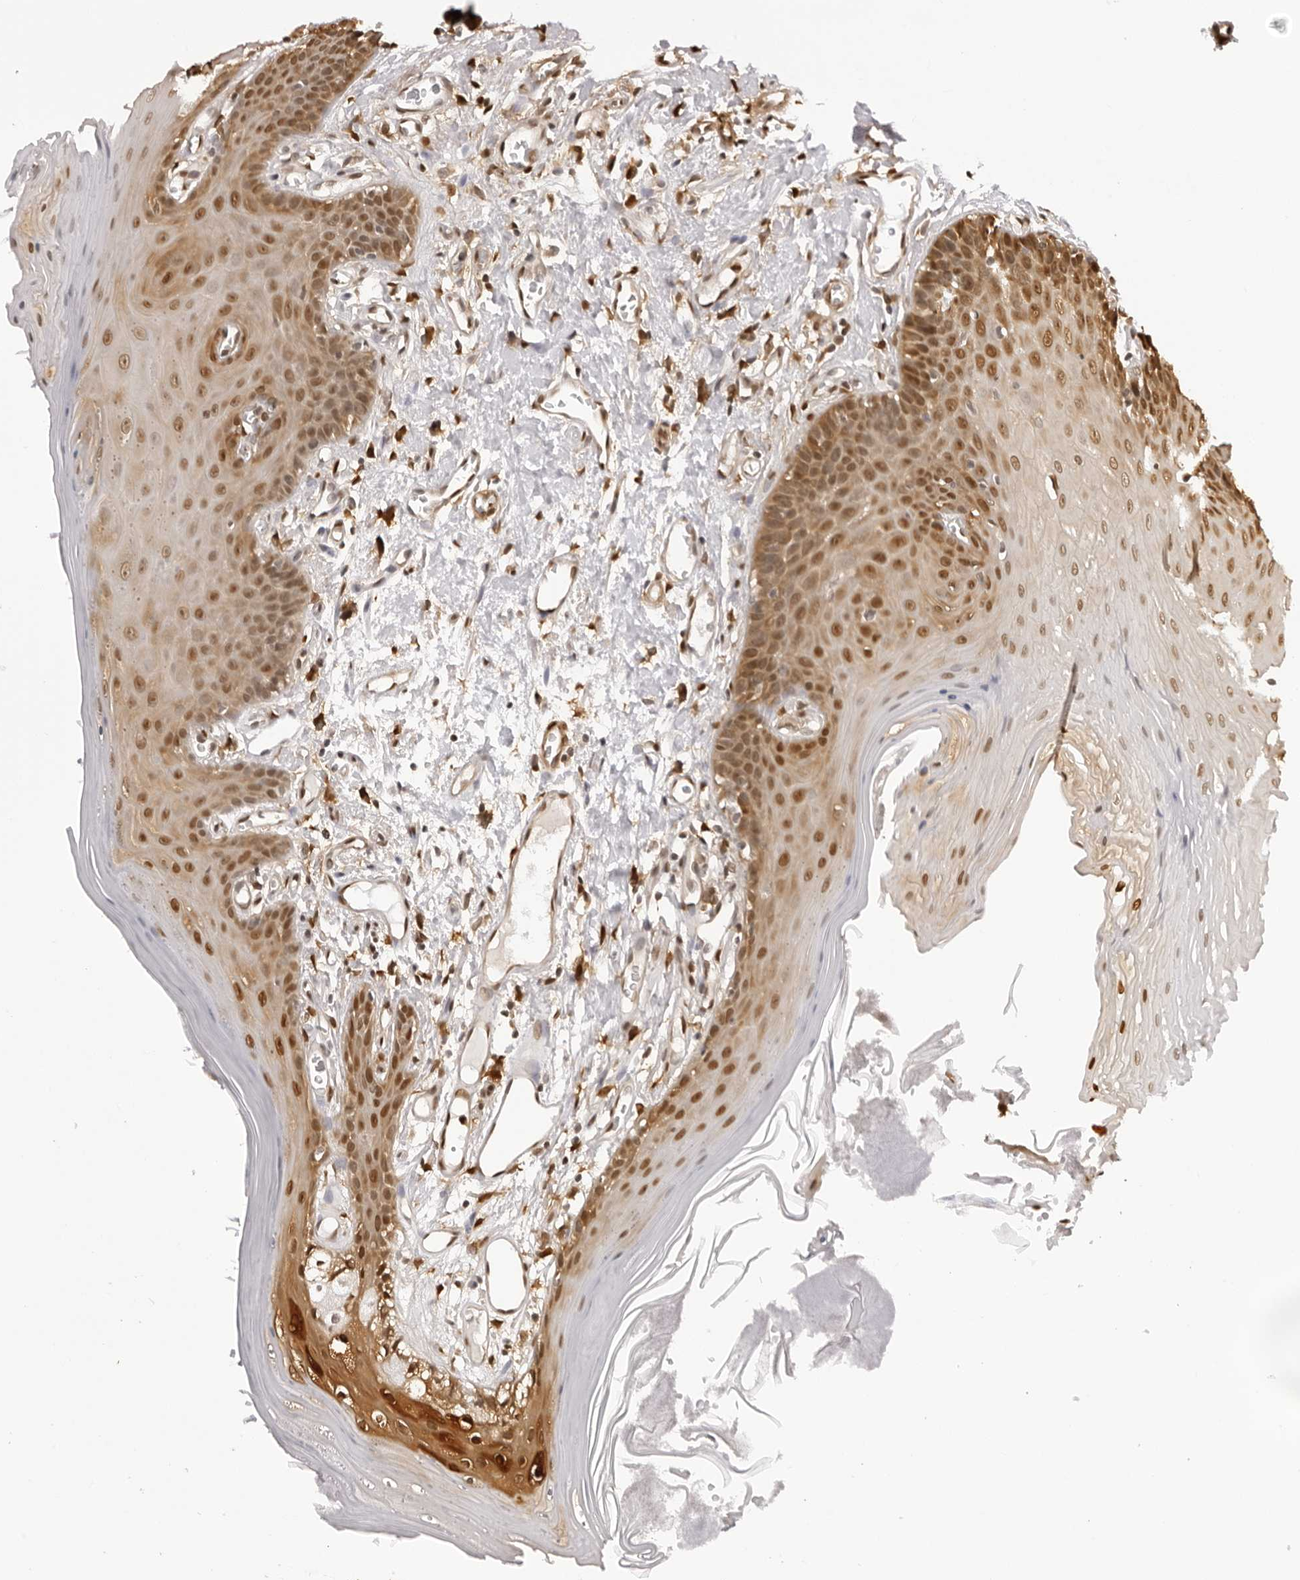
{"staining": {"intensity": "moderate", "quantity": ">75%", "location": "cytoplasmic/membranous,nuclear"}, "tissue": "oral mucosa", "cell_type": "Squamous epithelial cells", "image_type": "normal", "snomed": [{"axis": "morphology", "description": "Normal tissue, NOS"}, {"axis": "morphology", "description": "Squamous cell carcinoma, NOS"}, {"axis": "topography", "description": "Skeletal muscle"}, {"axis": "topography", "description": "Oral tissue"}, {"axis": "topography", "description": "Salivary gland"}, {"axis": "topography", "description": "Head-Neck"}], "caption": "The immunohistochemical stain labels moderate cytoplasmic/membranous,nuclear expression in squamous epithelial cells of unremarkable oral mucosa. (DAB (3,3'-diaminobenzidine) IHC with brightfield microscopy, high magnification).", "gene": "HSPA4", "patient": {"sex": "male", "age": 54}}